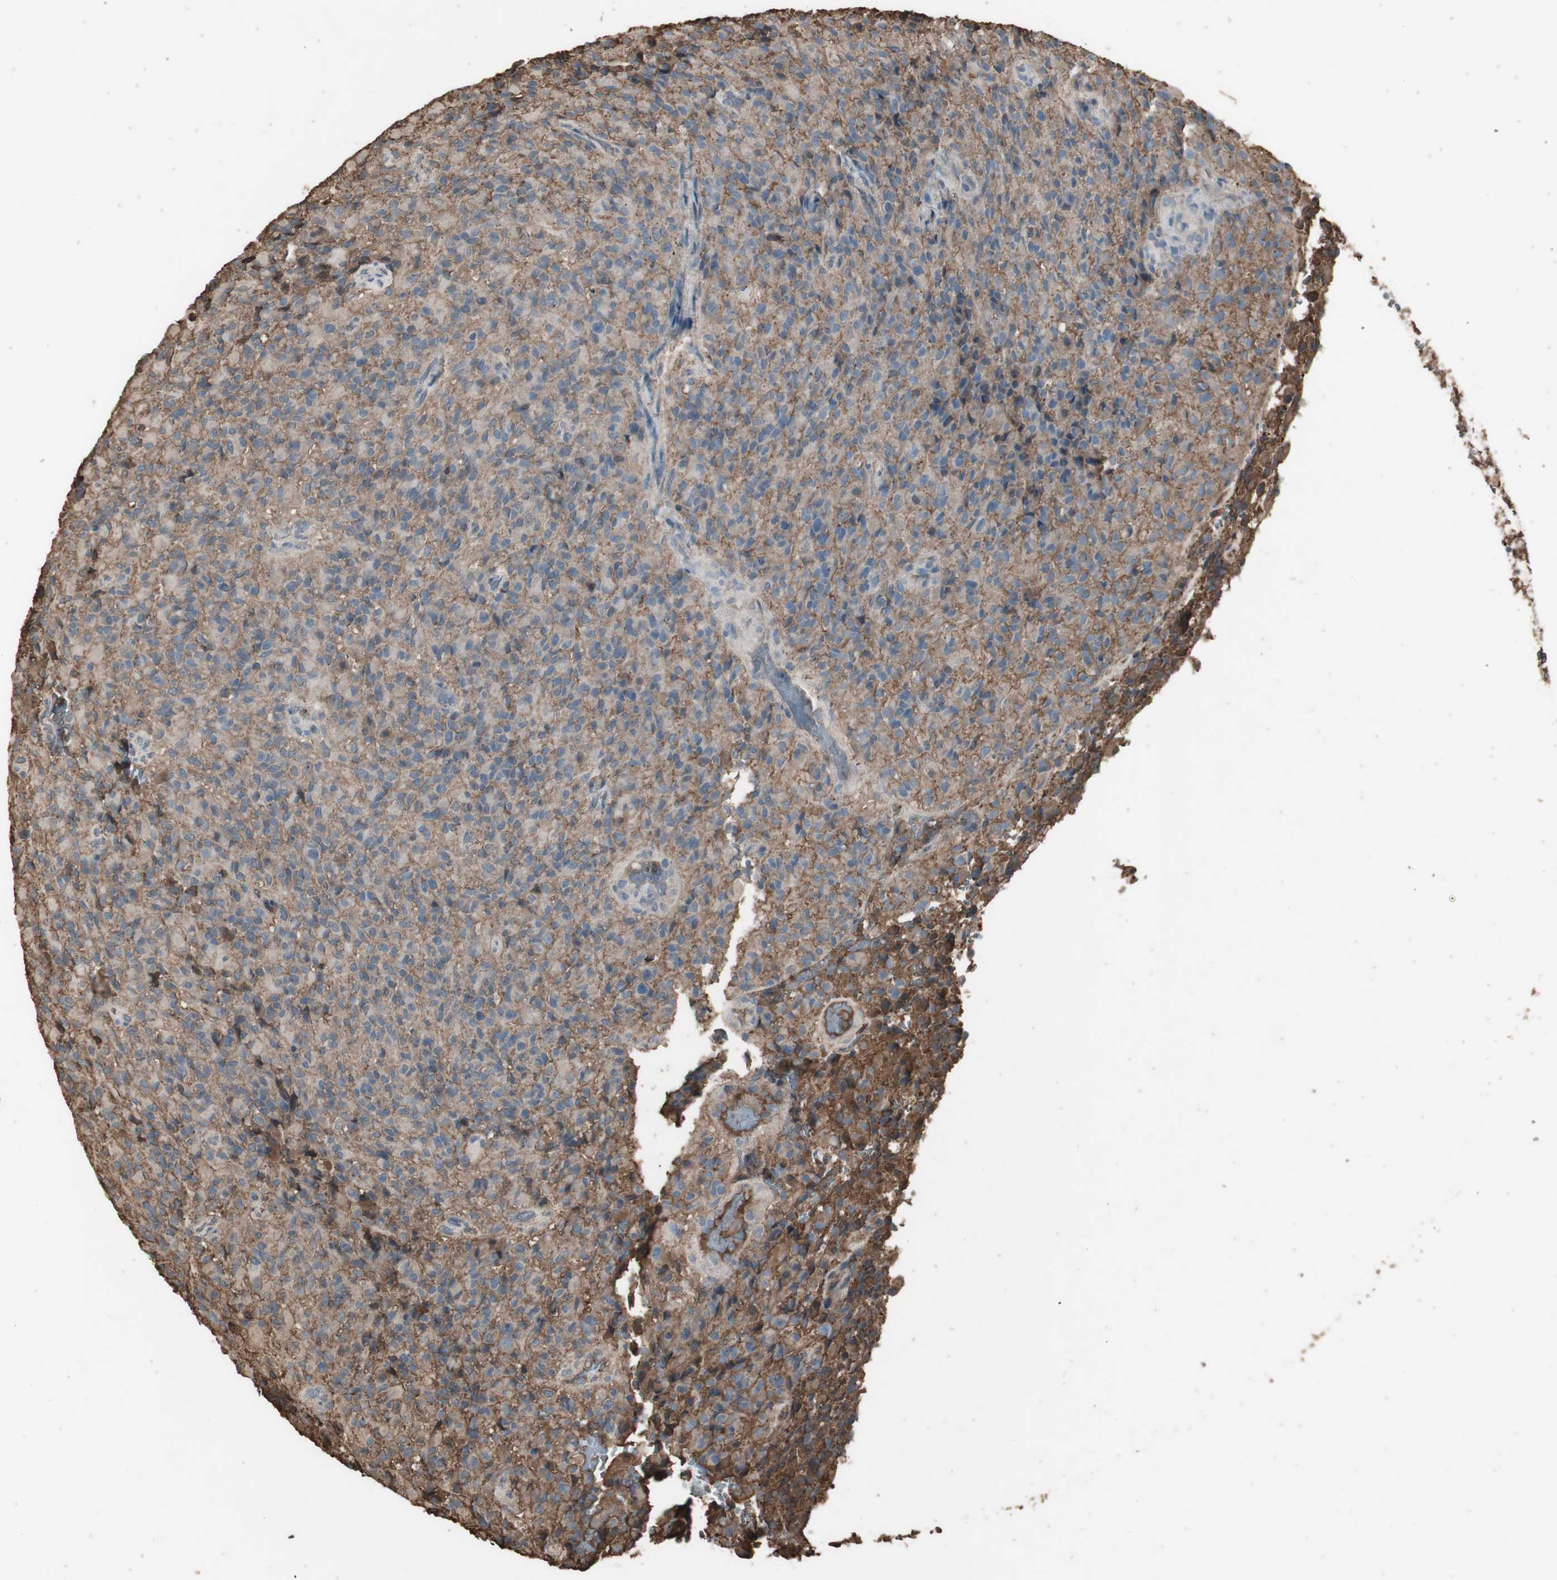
{"staining": {"intensity": "negative", "quantity": "none", "location": "none"}, "tissue": "glioma", "cell_type": "Tumor cells", "image_type": "cancer", "snomed": [{"axis": "morphology", "description": "Glioma, malignant, High grade"}, {"axis": "topography", "description": "Brain"}], "caption": "DAB (3,3'-diaminobenzidine) immunohistochemical staining of human glioma demonstrates no significant staining in tumor cells.", "gene": "MMP14", "patient": {"sex": "male", "age": 71}}